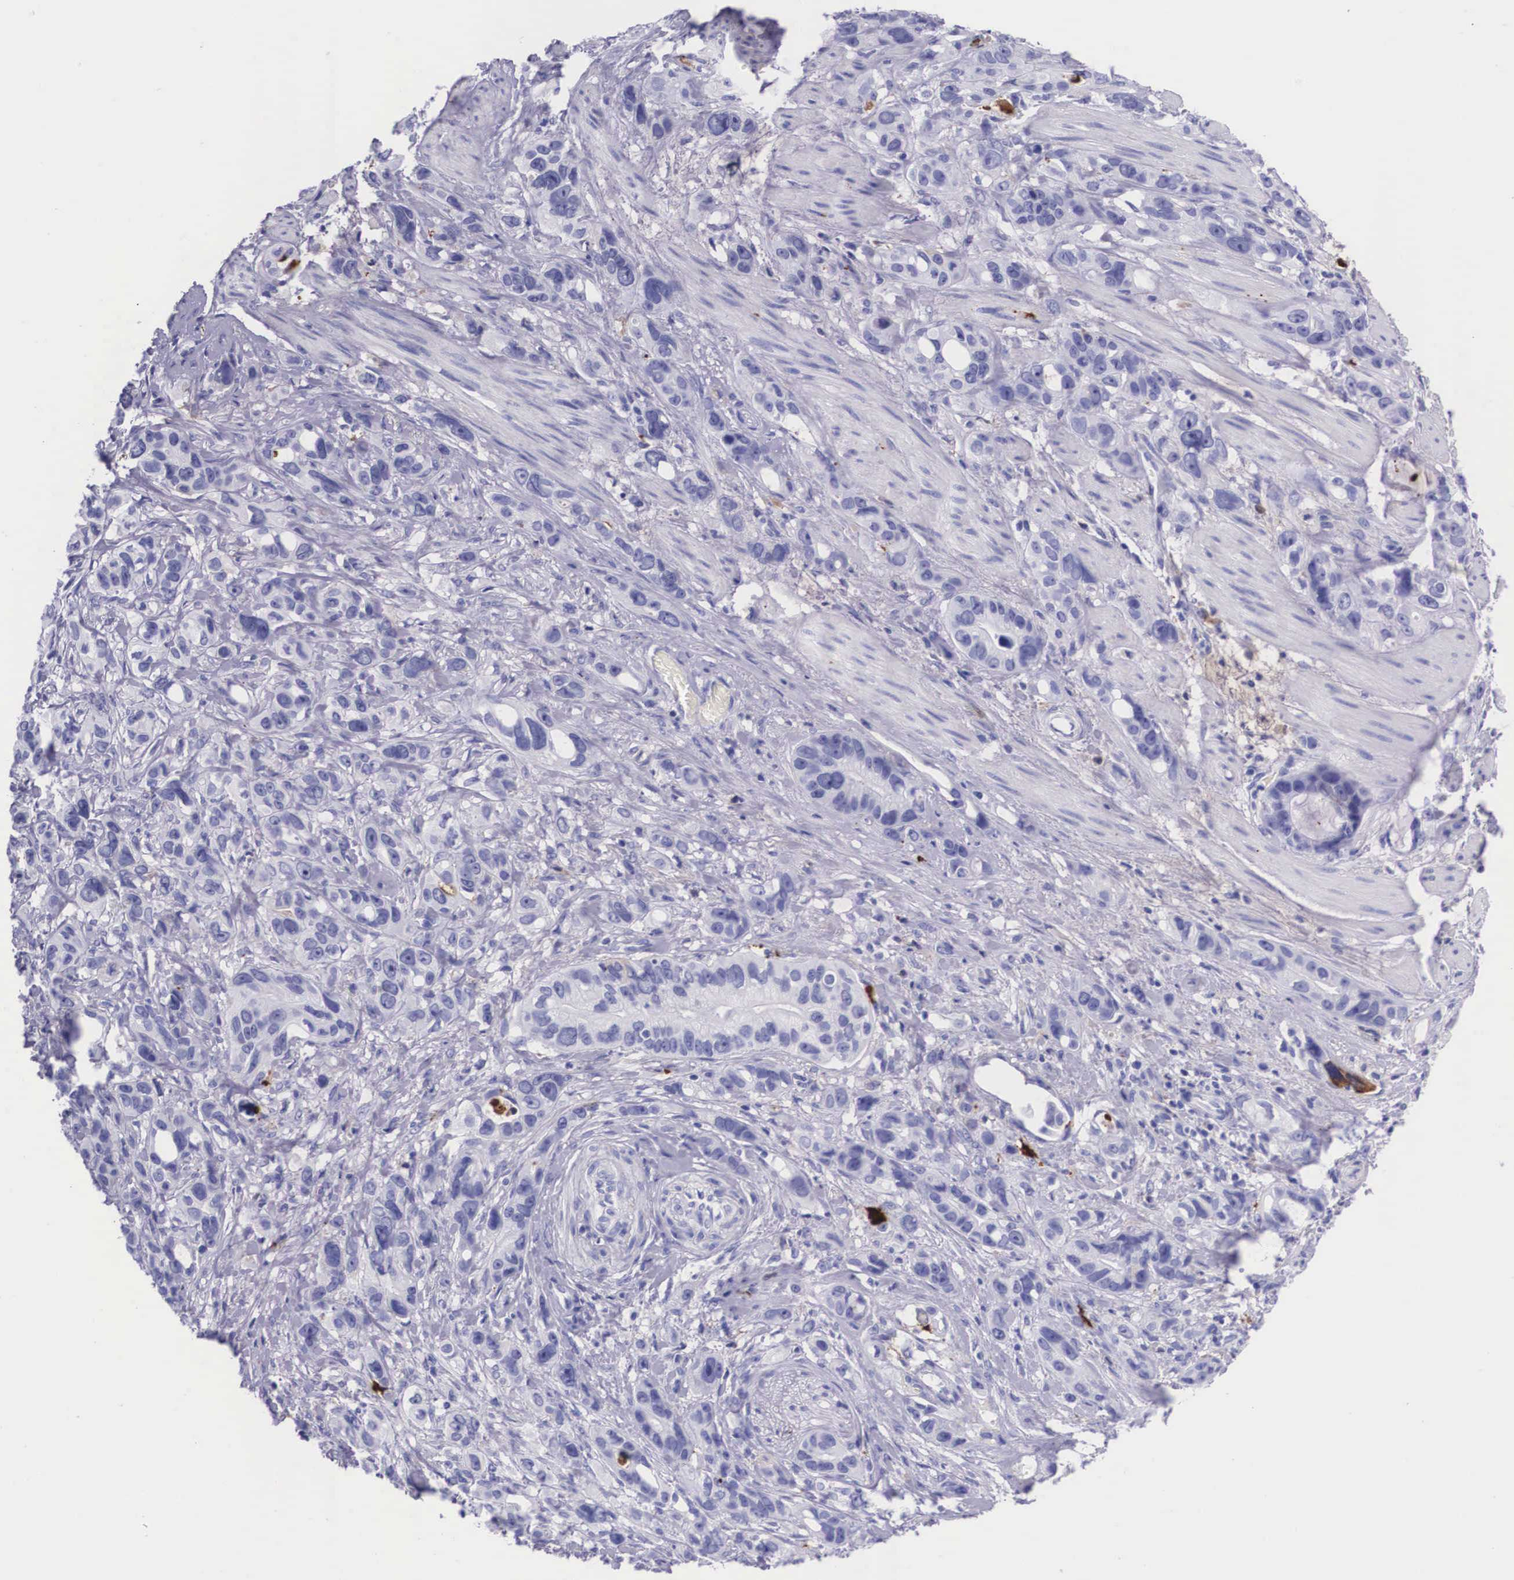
{"staining": {"intensity": "negative", "quantity": "none", "location": "none"}, "tissue": "stomach cancer", "cell_type": "Tumor cells", "image_type": "cancer", "snomed": [{"axis": "morphology", "description": "Adenocarcinoma, NOS"}, {"axis": "topography", "description": "Stomach, upper"}], "caption": "High magnification brightfield microscopy of stomach cancer (adenocarcinoma) stained with DAB (brown) and counterstained with hematoxylin (blue): tumor cells show no significant staining. (Brightfield microscopy of DAB immunohistochemistry (IHC) at high magnification).", "gene": "PLG", "patient": {"sex": "male", "age": 47}}